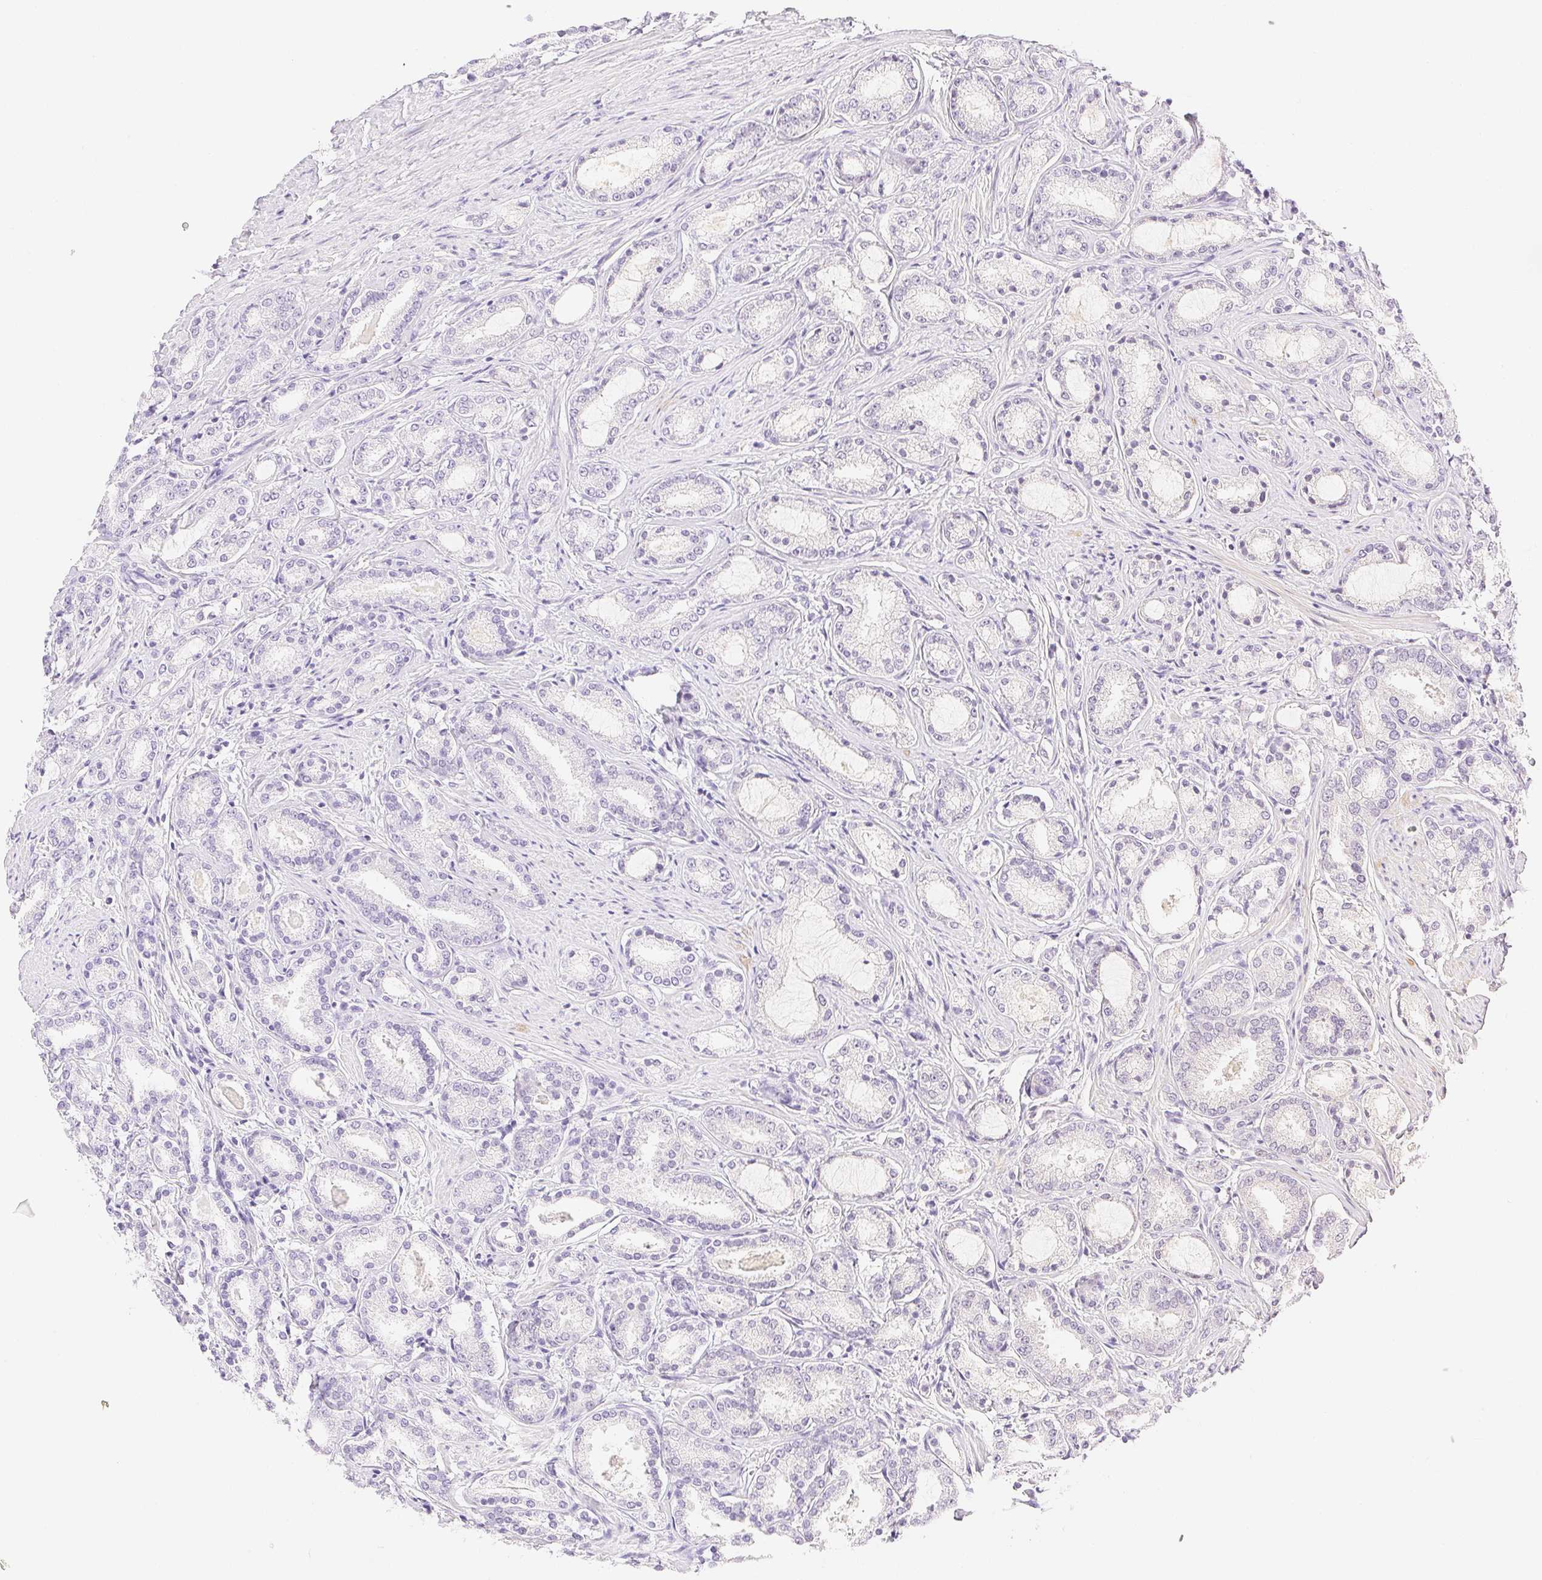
{"staining": {"intensity": "negative", "quantity": "none", "location": "none"}, "tissue": "prostate cancer", "cell_type": "Tumor cells", "image_type": "cancer", "snomed": [{"axis": "morphology", "description": "Adenocarcinoma, High grade"}, {"axis": "topography", "description": "Prostate"}], "caption": "Human prostate cancer (high-grade adenocarcinoma) stained for a protein using immunohistochemistry (IHC) displays no expression in tumor cells.", "gene": "SPACA4", "patient": {"sex": "male", "age": 63}}